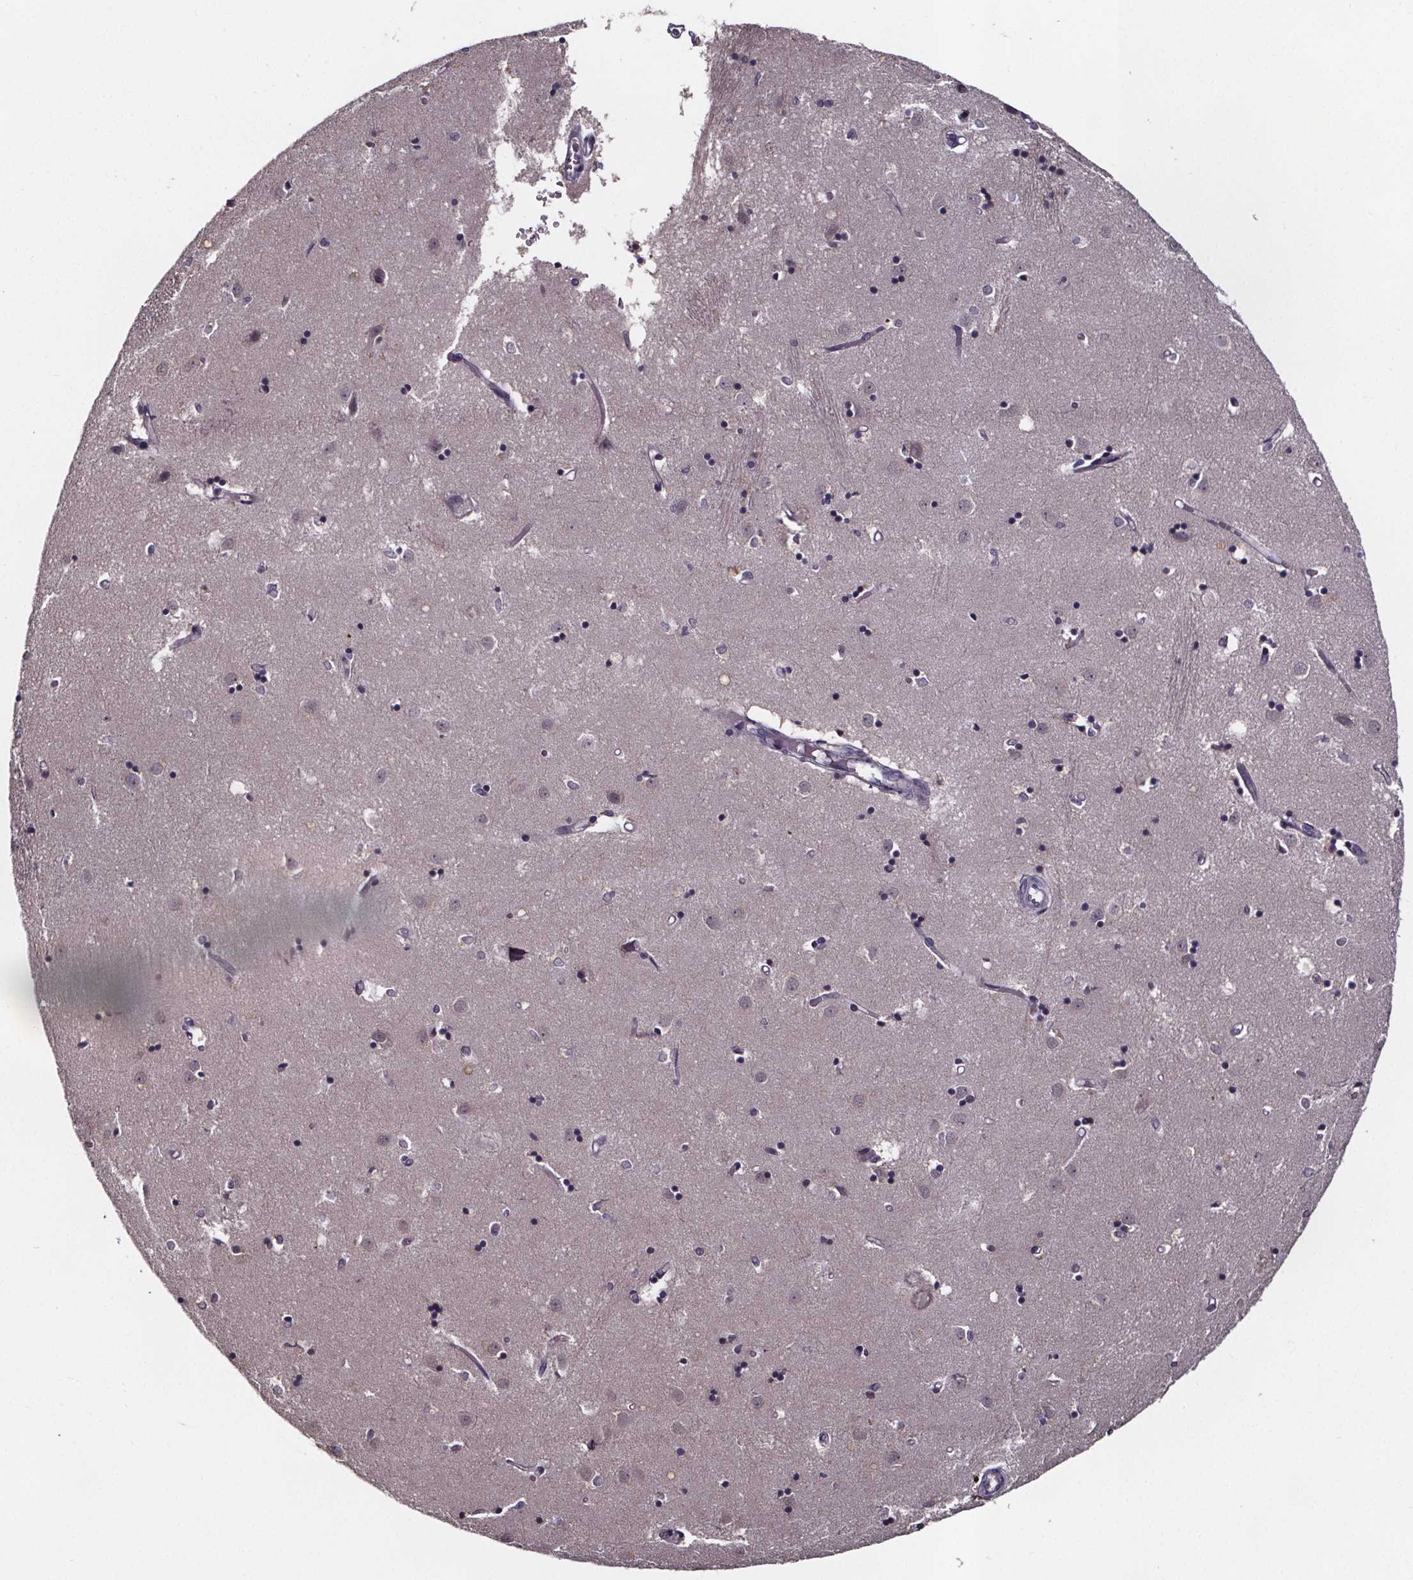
{"staining": {"intensity": "negative", "quantity": "none", "location": "none"}, "tissue": "caudate", "cell_type": "Glial cells", "image_type": "normal", "snomed": [{"axis": "morphology", "description": "Normal tissue, NOS"}, {"axis": "topography", "description": "Lateral ventricle wall"}], "caption": "This micrograph is of unremarkable caudate stained with immunohistochemistry to label a protein in brown with the nuclei are counter-stained blue. There is no staining in glial cells. (DAB (3,3'-diaminobenzidine) IHC with hematoxylin counter stain).", "gene": "SMIM1", "patient": {"sex": "male", "age": 54}}